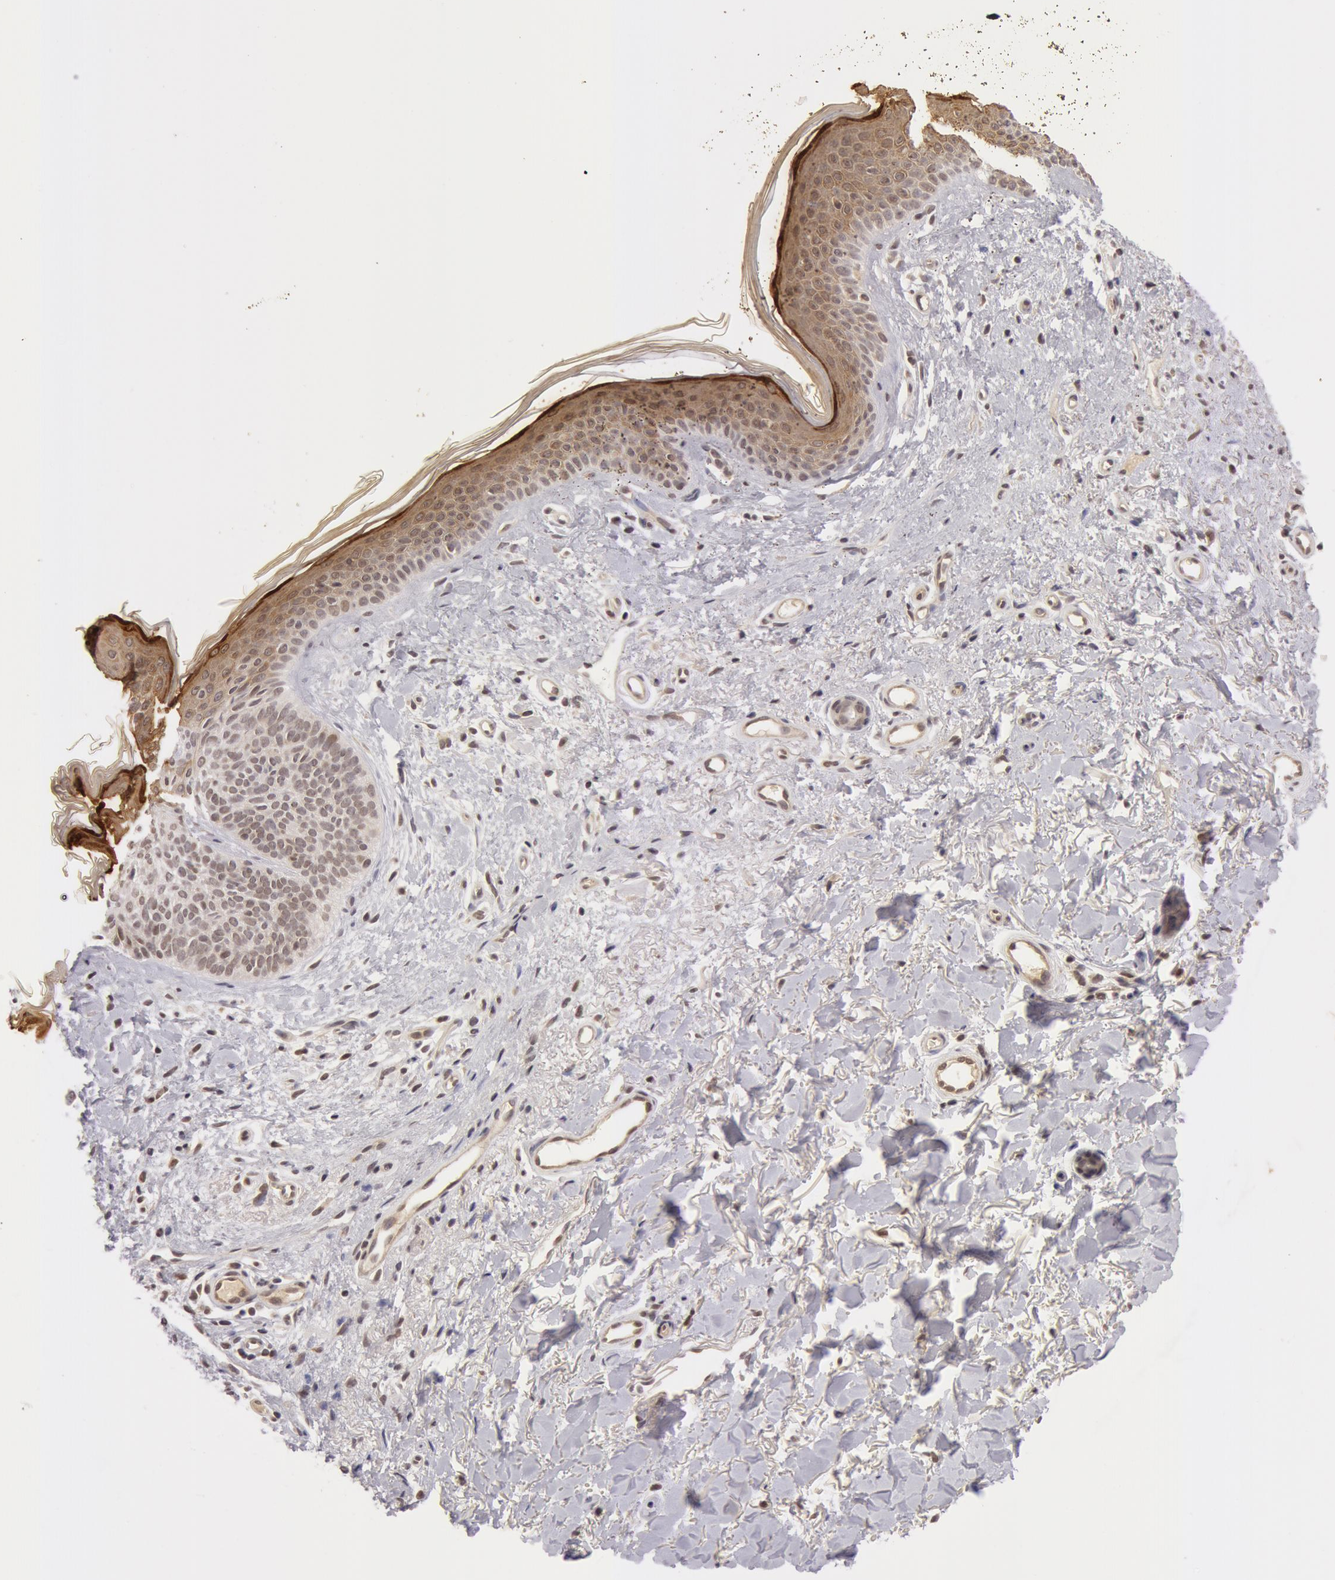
{"staining": {"intensity": "weak", "quantity": "<25%", "location": "nuclear"}, "tissue": "skin cancer", "cell_type": "Tumor cells", "image_type": "cancer", "snomed": [{"axis": "morphology", "description": "Basal cell carcinoma"}, {"axis": "topography", "description": "Skin"}], "caption": "Immunohistochemistry of skin basal cell carcinoma displays no staining in tumor cells.", "gene": "SYTL4", "patient": {"sex": "female", "age": 78}}